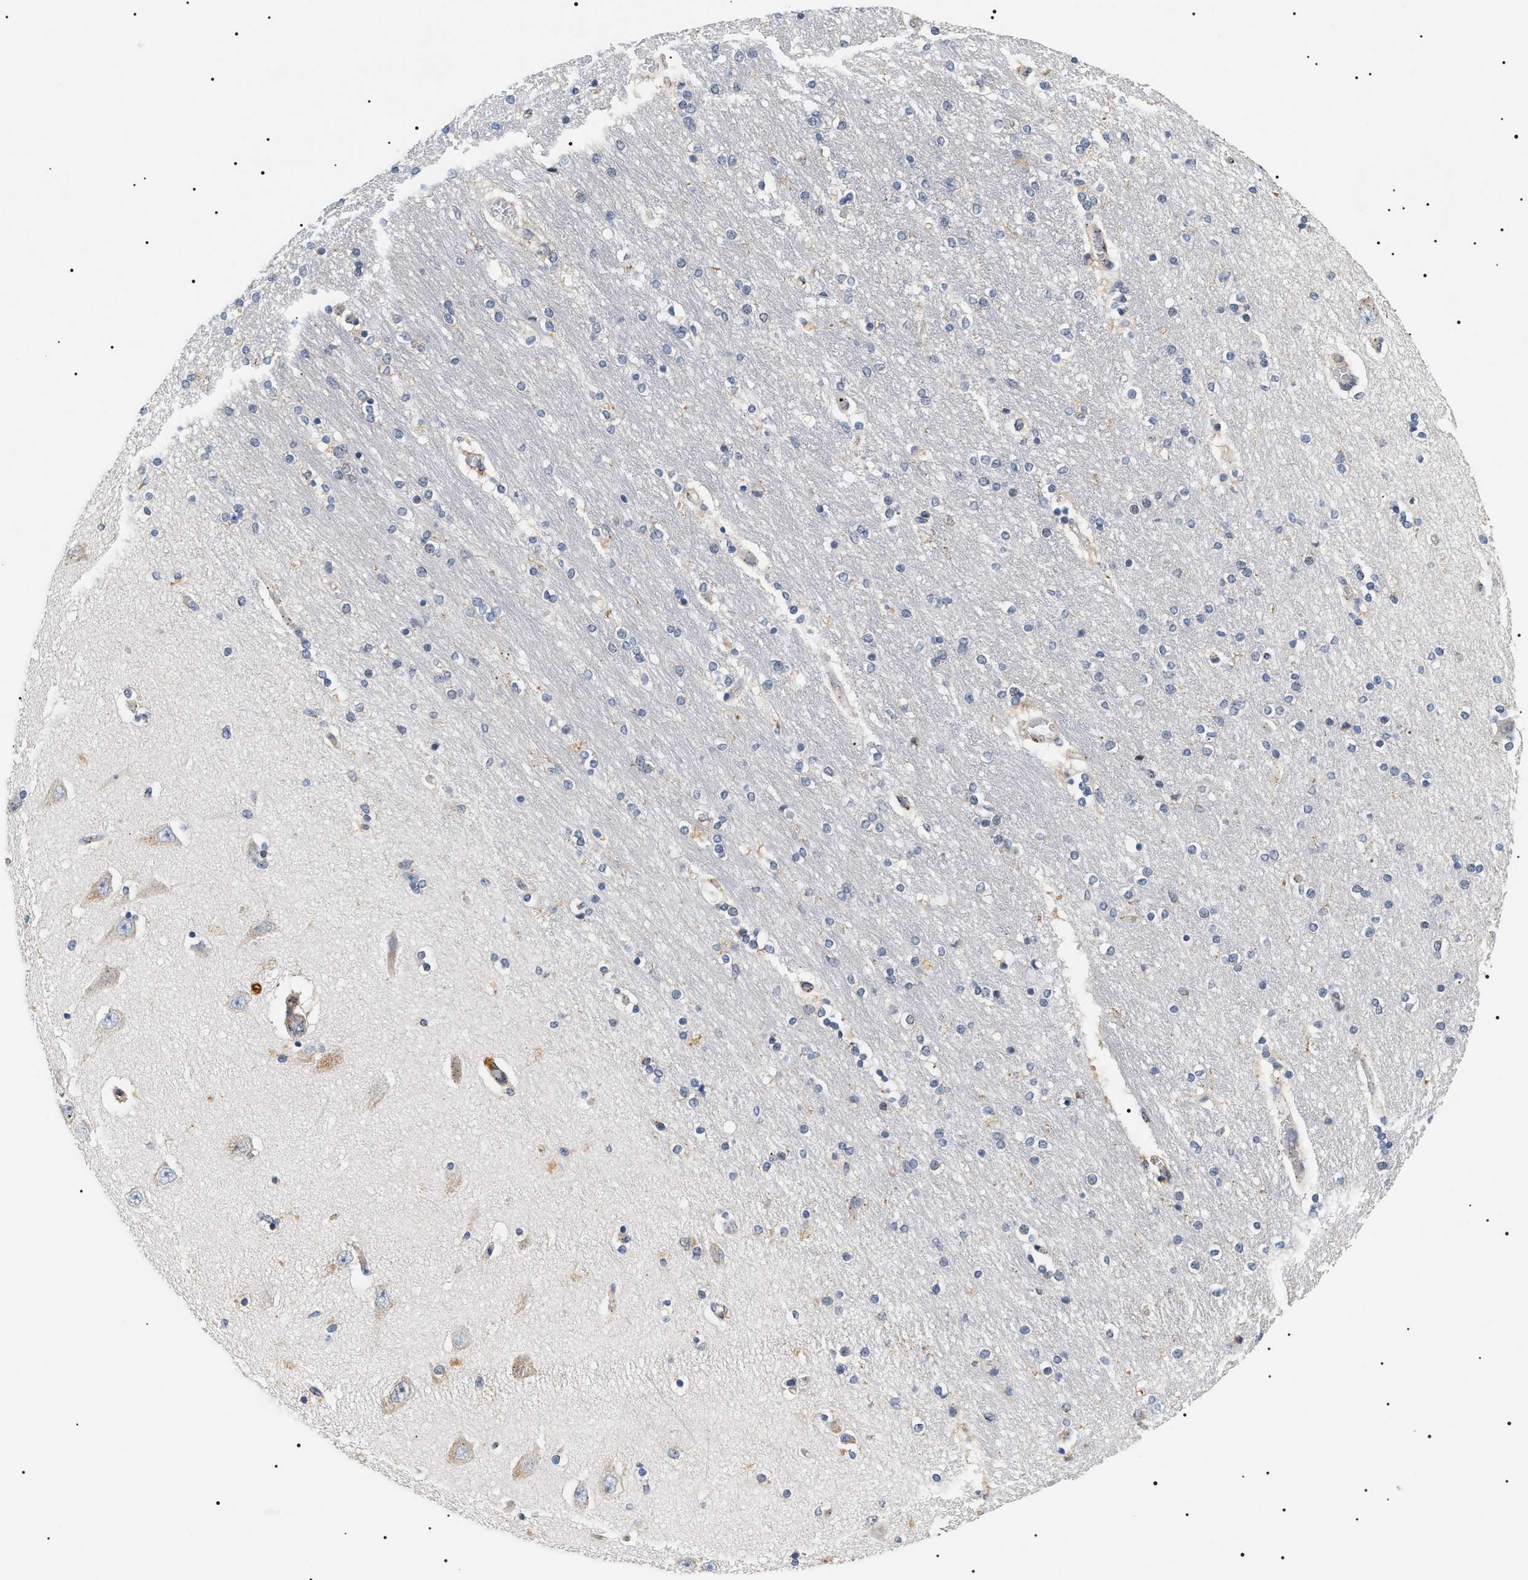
{"staining": {"intensity": "negative", "quantity": "none", "location": "none"}, "tissue": "hippocampus", "cell_type": "Glial cells", "image_type": "normal", "snomed": [{"axis": "morphology", "description": "Normal tissue, NOS"}, {"axis": "topography", "description": "Hippocampus"}], "caption": "Protein analysis of unremarkable hippocampus exhibits no significant positivity in glial cells.", "gene": "HSD17B11", "patient": {"sex": "female", "age": 54}}